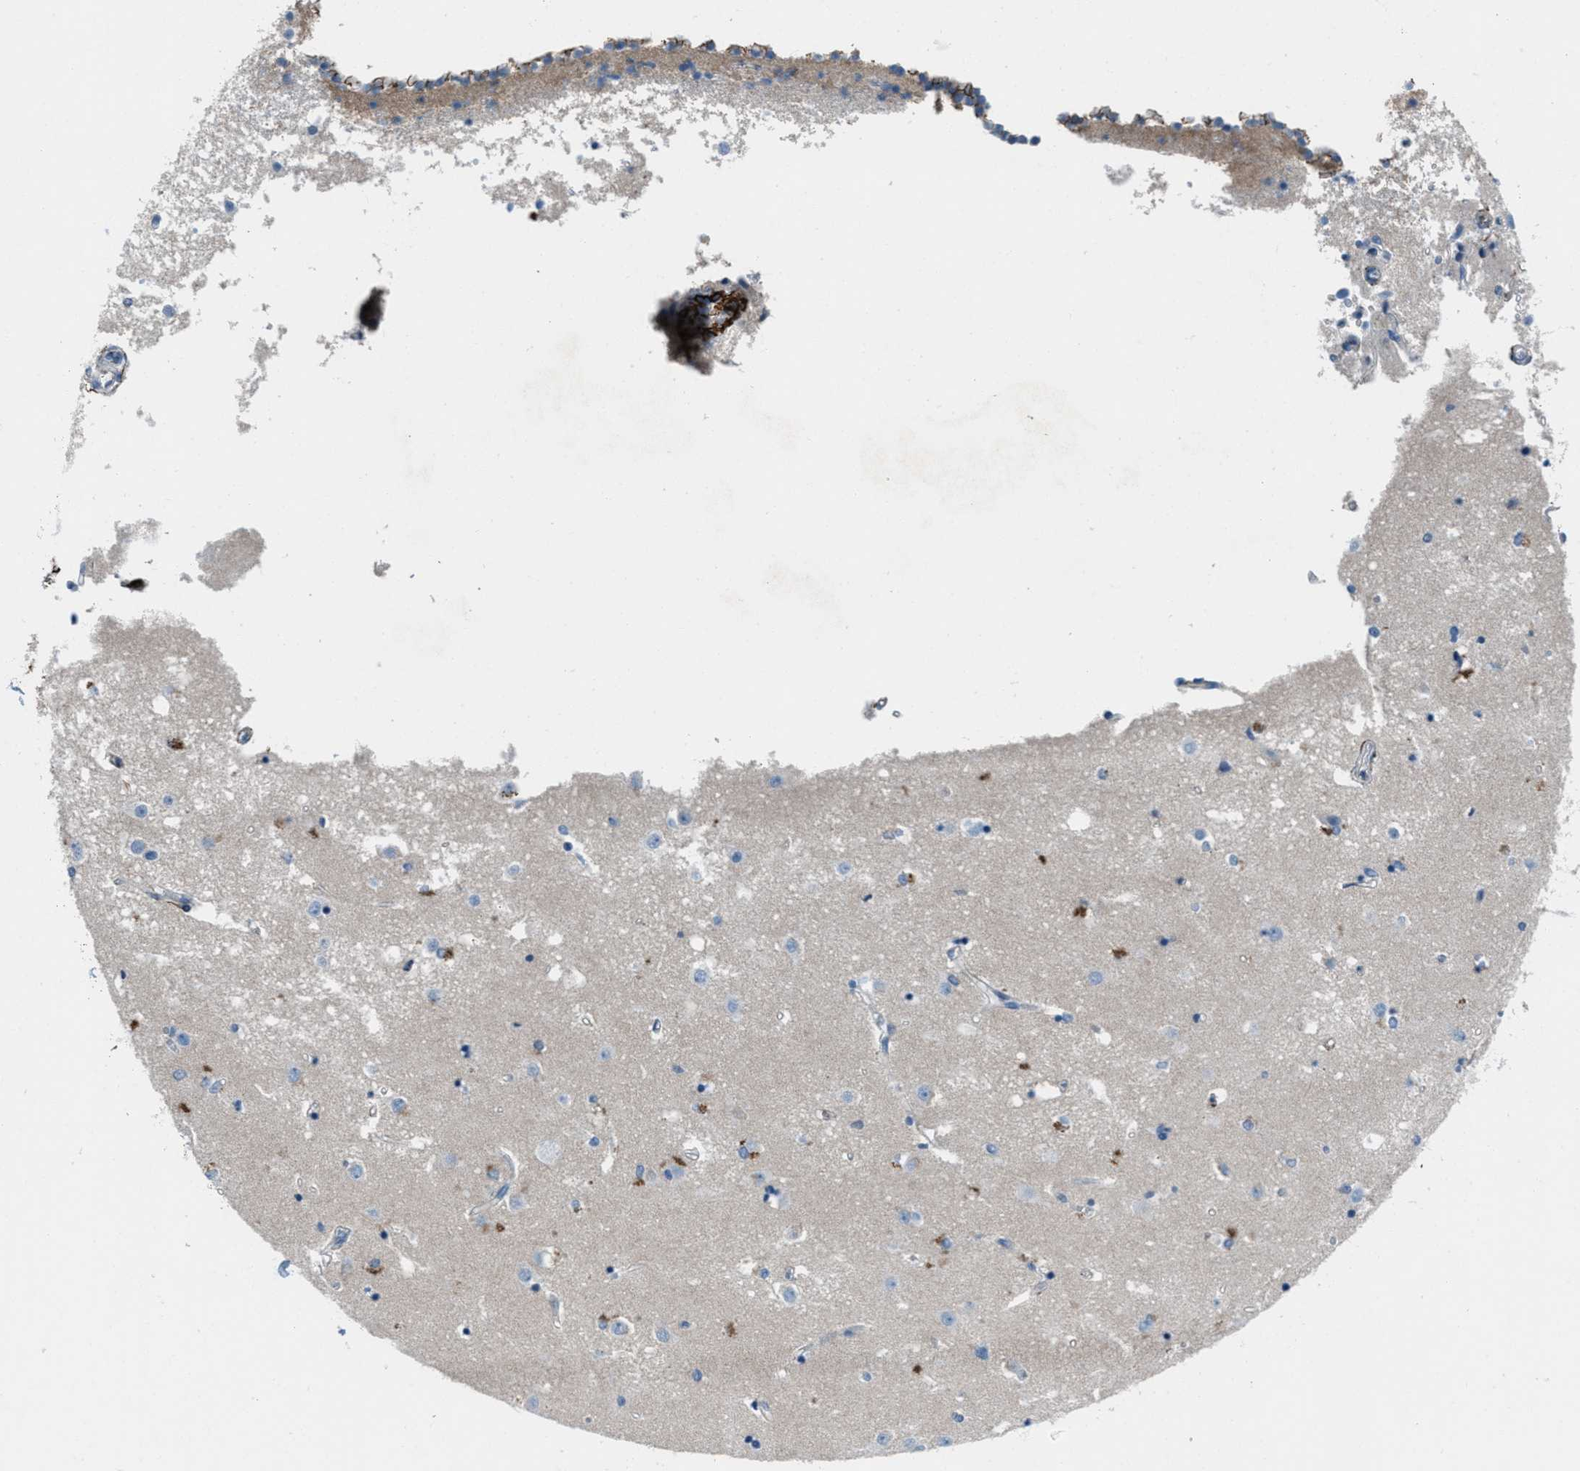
{"staining": {"intensity": "negative", "quantity": "none", "location": "none"}, "tissue": "caudate", "cell_type": "Glial cells", "image_type": "normal", "snomed": [{"axis": "morphology", "description": "Normal tissue, NOS"}, {"axis": "topography", "description": "Lateral ventricle wall"}], "caption": "DAB (3,3'-diaminobenzidine) immunohistochemical staining of benign caudate exhibits no significant staining in glial cells. (DAB immunohistochemistry with hematoxylin counter stain).", "gene": "FBN1", "patient": {"sex": "male", "age": 45}}